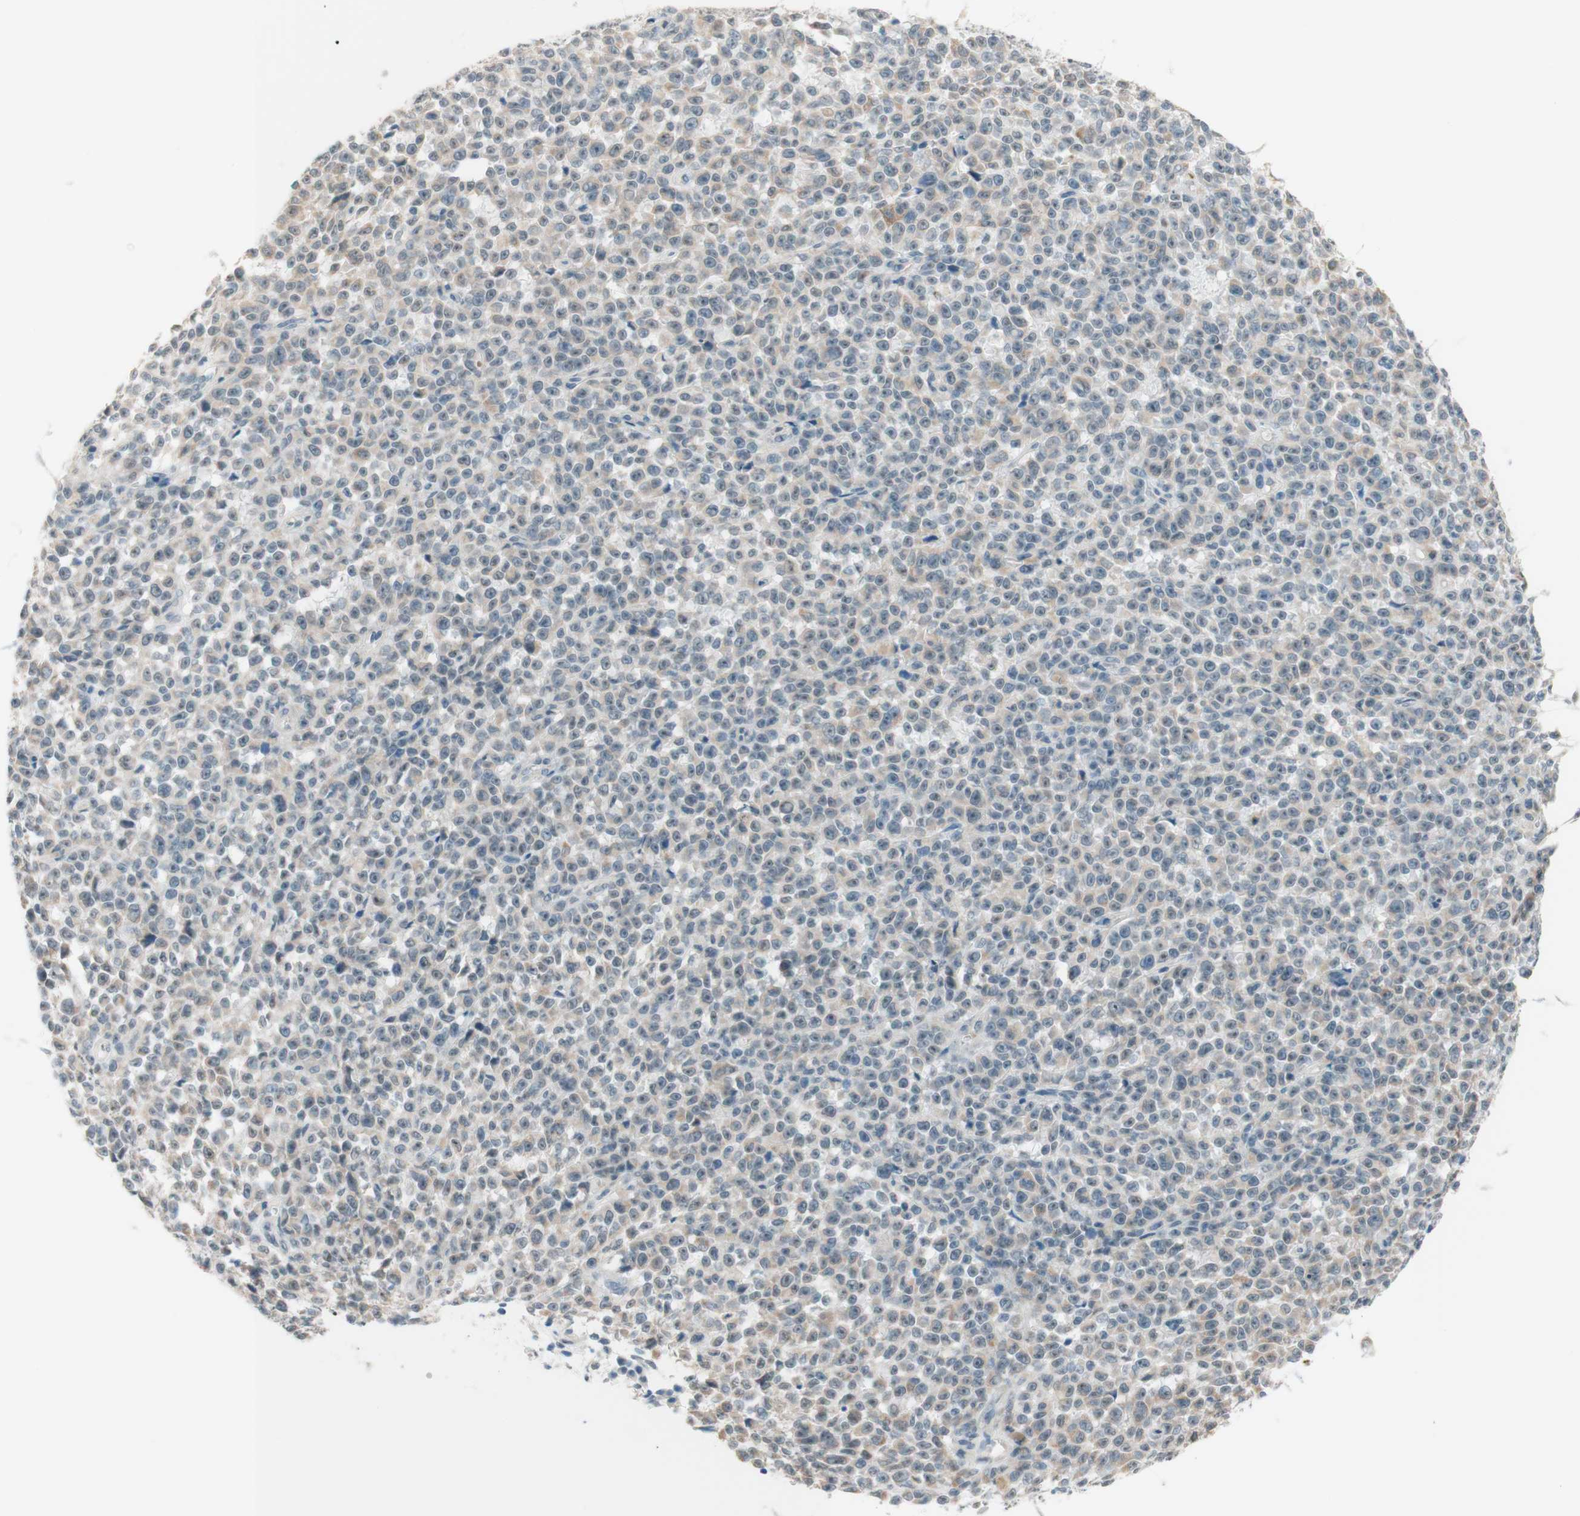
{"staining": {"intensity": "weak", "quantity": "25%-75%", "location": "cytoplasmic/membranous,nuclear"}, "tissue": "melanoma", "cell_type": "Tumor cells", "image_type": "cancer", "snomed": [{"axis": "morphology", "description": "Malignant melanoma, NOS"}, {"axis": "topography", "description": "Skin"}], "caption": "This is an image of IHC staining of melanoma, which shows weak expression in the cytoplasmic/membranous and nuclear of tumor cells.", "gene": "JPH1", "patient": {"sex": "female", "age": 82}}